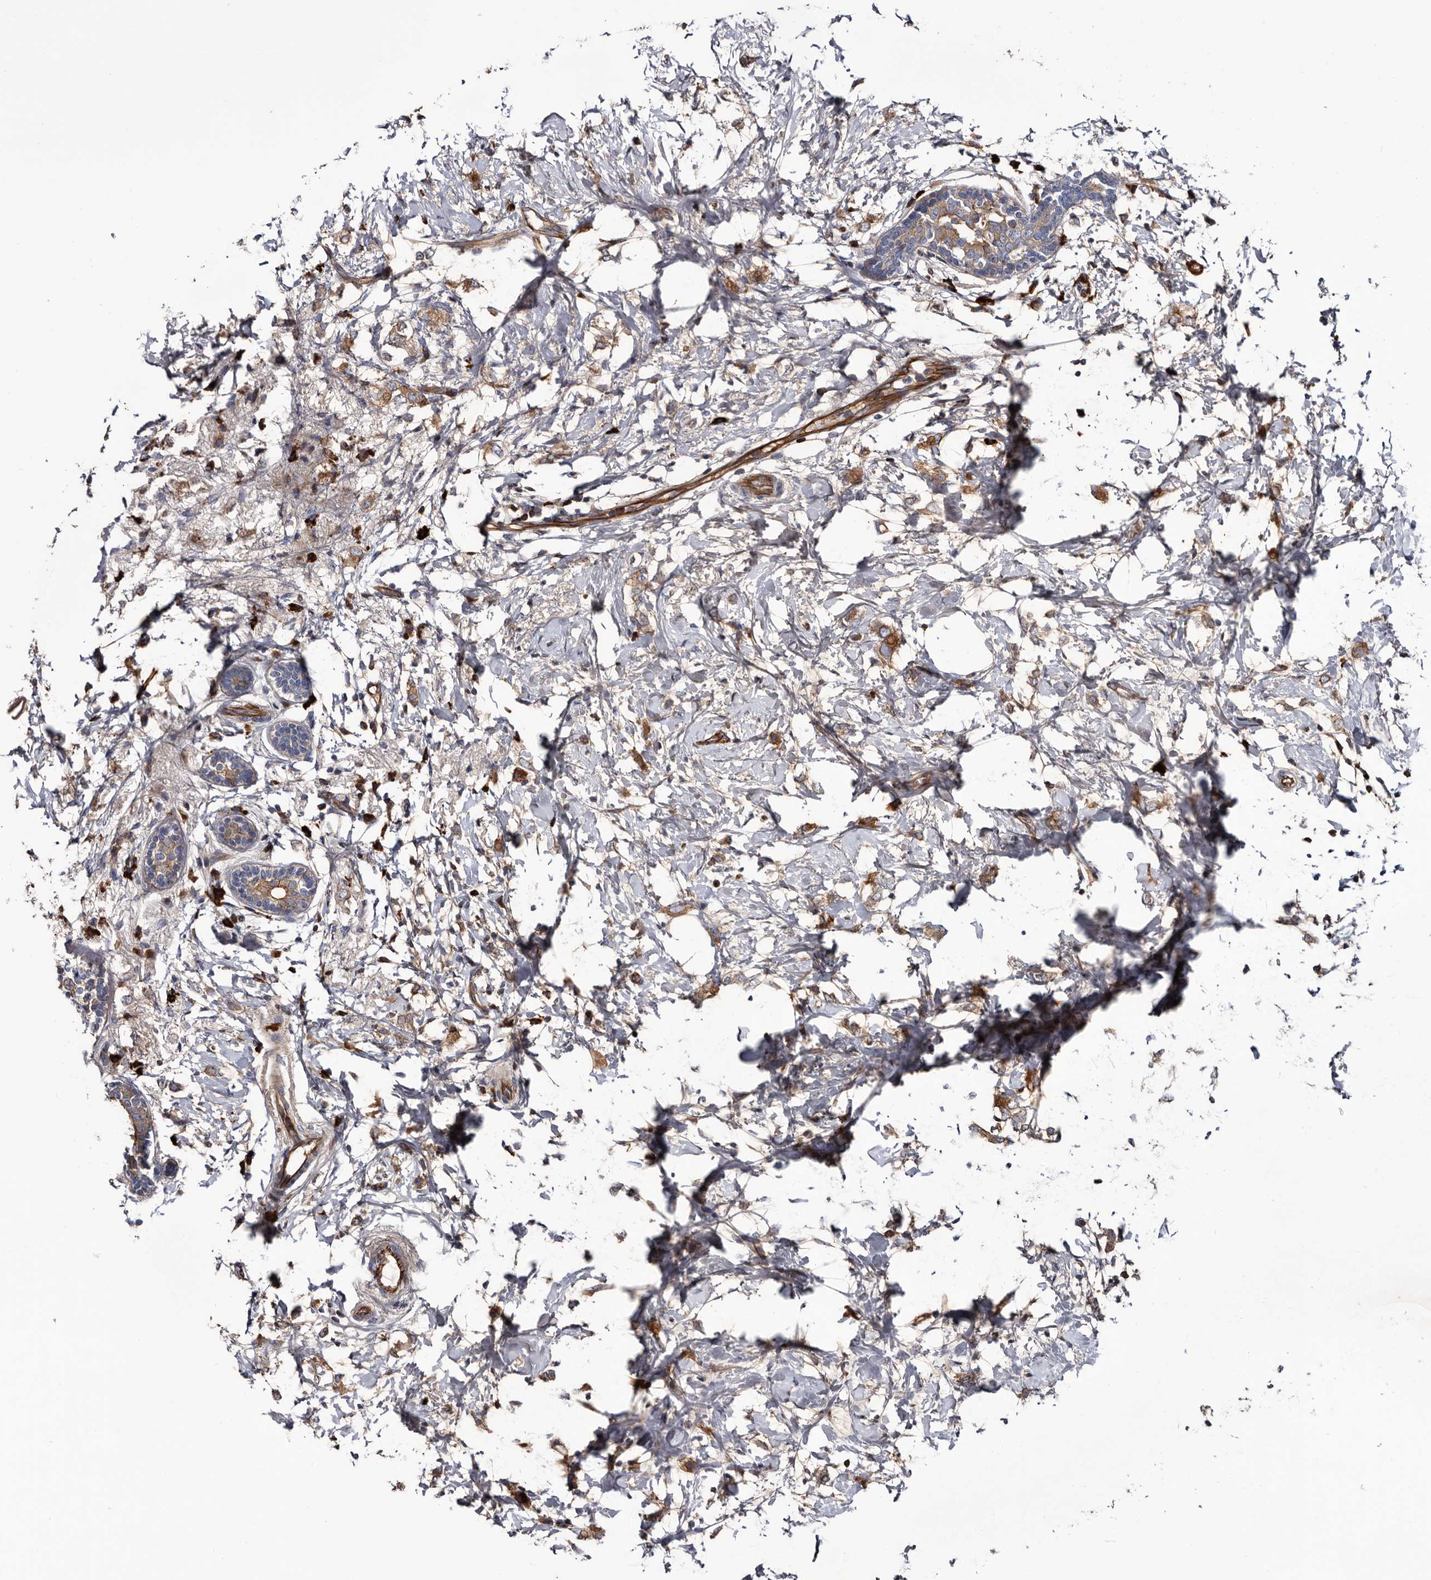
{"staining": {"intensity": "moderate", "quantity": ">75%", "location": "cytoplasmic/membranous"}, "tissue": "breast cancer", "cell_type": "Tumor cells", "image_type": "cancer", "snomed": [{"axis": "morphology", "description": "Normal tissue, NOS"}, {"axis": "morphology", "description": "Lobular carcinoma"}, {"axis": "topography", "description": "Breast"}], "caption": "Human breast cancer stained for a protein (brown) displays moderate cytoplasmic/membranous positive expression in approximately >75% of tumor cells.", "gene": "TSPAN17", "patient": {"sex": "female", "age": 47}}